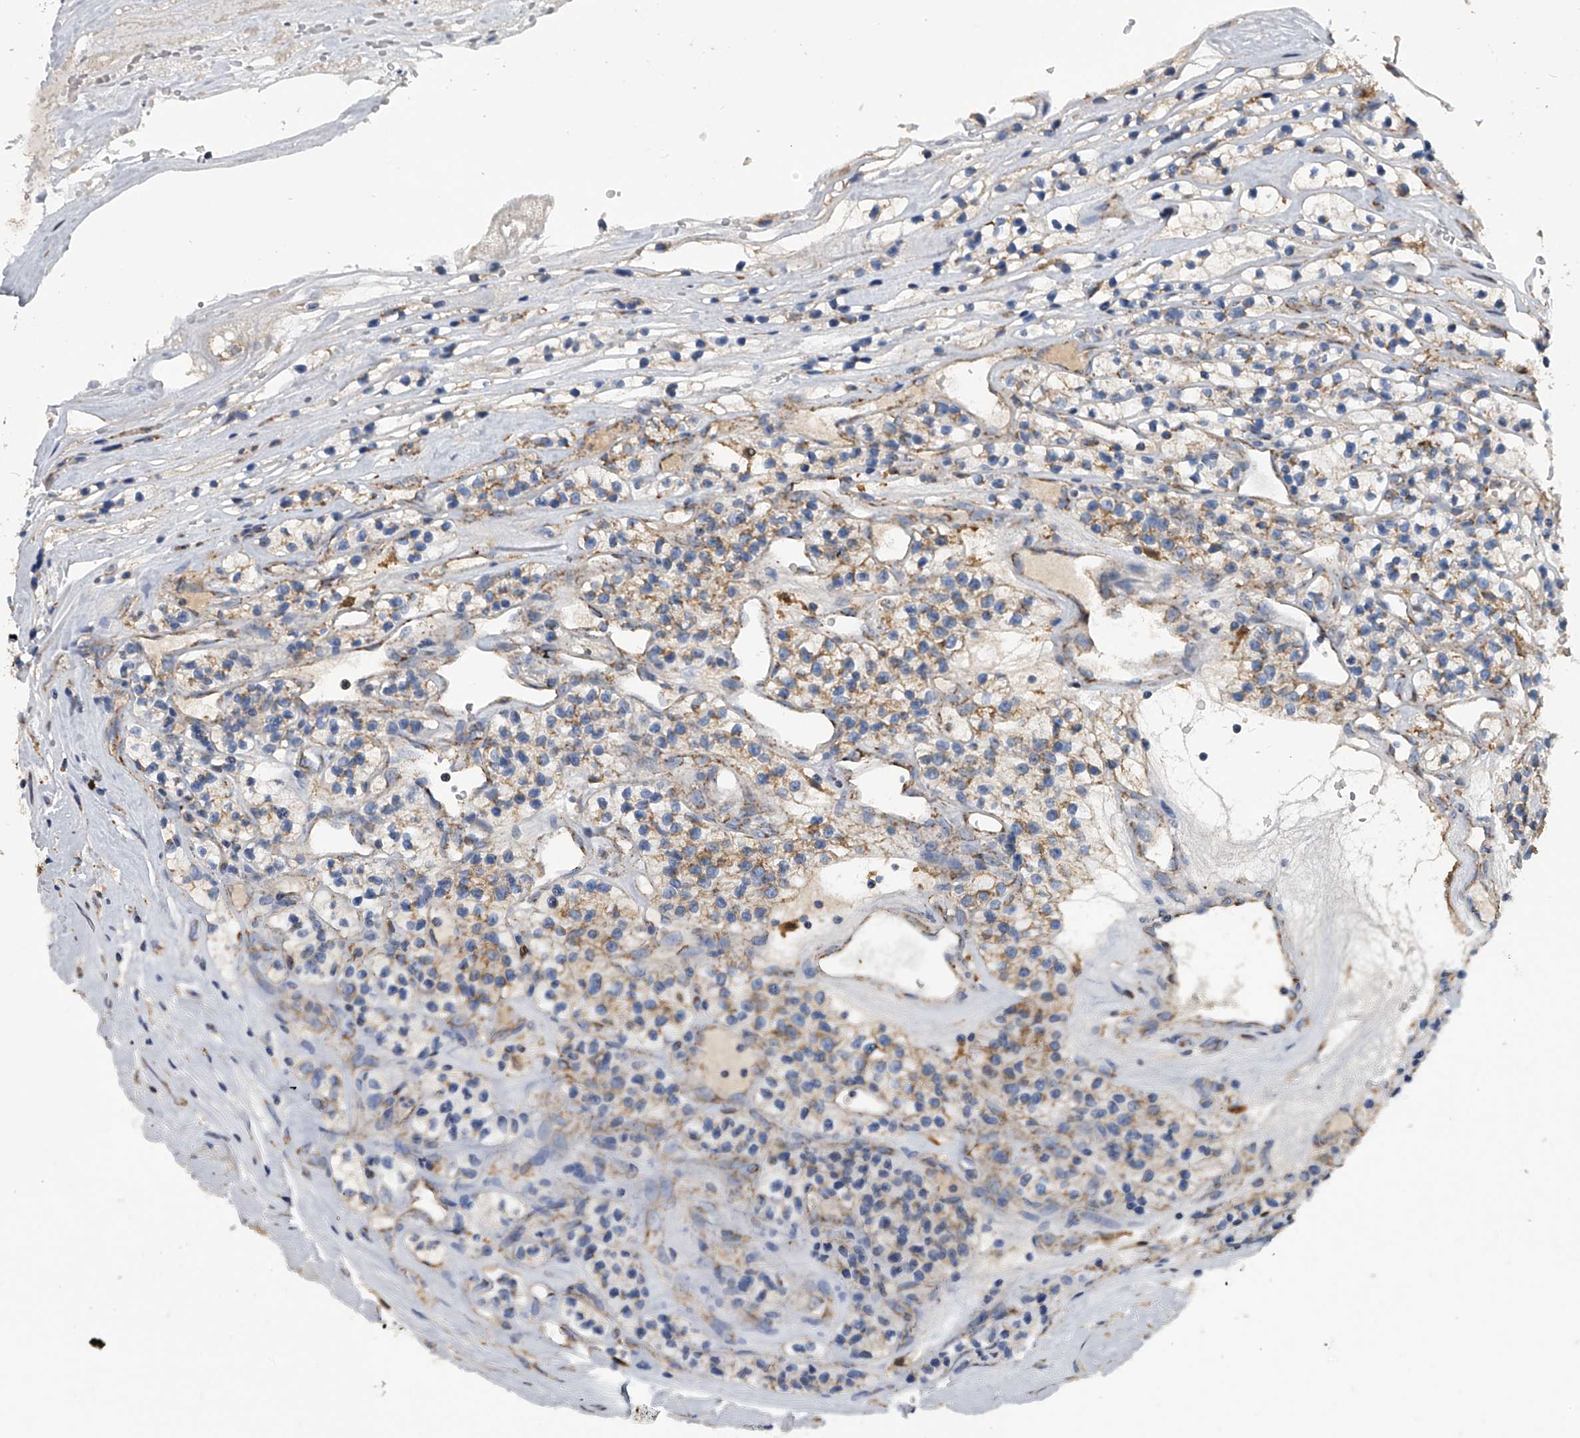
{"staining": {"intensity": "moderate", "quantity": "25%-75%", "location": "cytoplasmic/membranous"}, "tissue": "renal cancer", "cell_type": "Tumor cells", "image_type": "cancer", "snomed": [{"axis": "morphology", "description": "Adenocarcinoma, NOS"}, {"axis": "topography", "description": "Kidney"}], "caption": "Protein expression by immunohistochemistry (IHC) shows moderate cytoplasmic/membranous expression in about 25%-75% of tumor cells in renal cancer. (DAB = brown stain, brightfield microscopy at high magnification).", "gene": "MRPL28", "patient": {"sex": "female", "age": 57}}